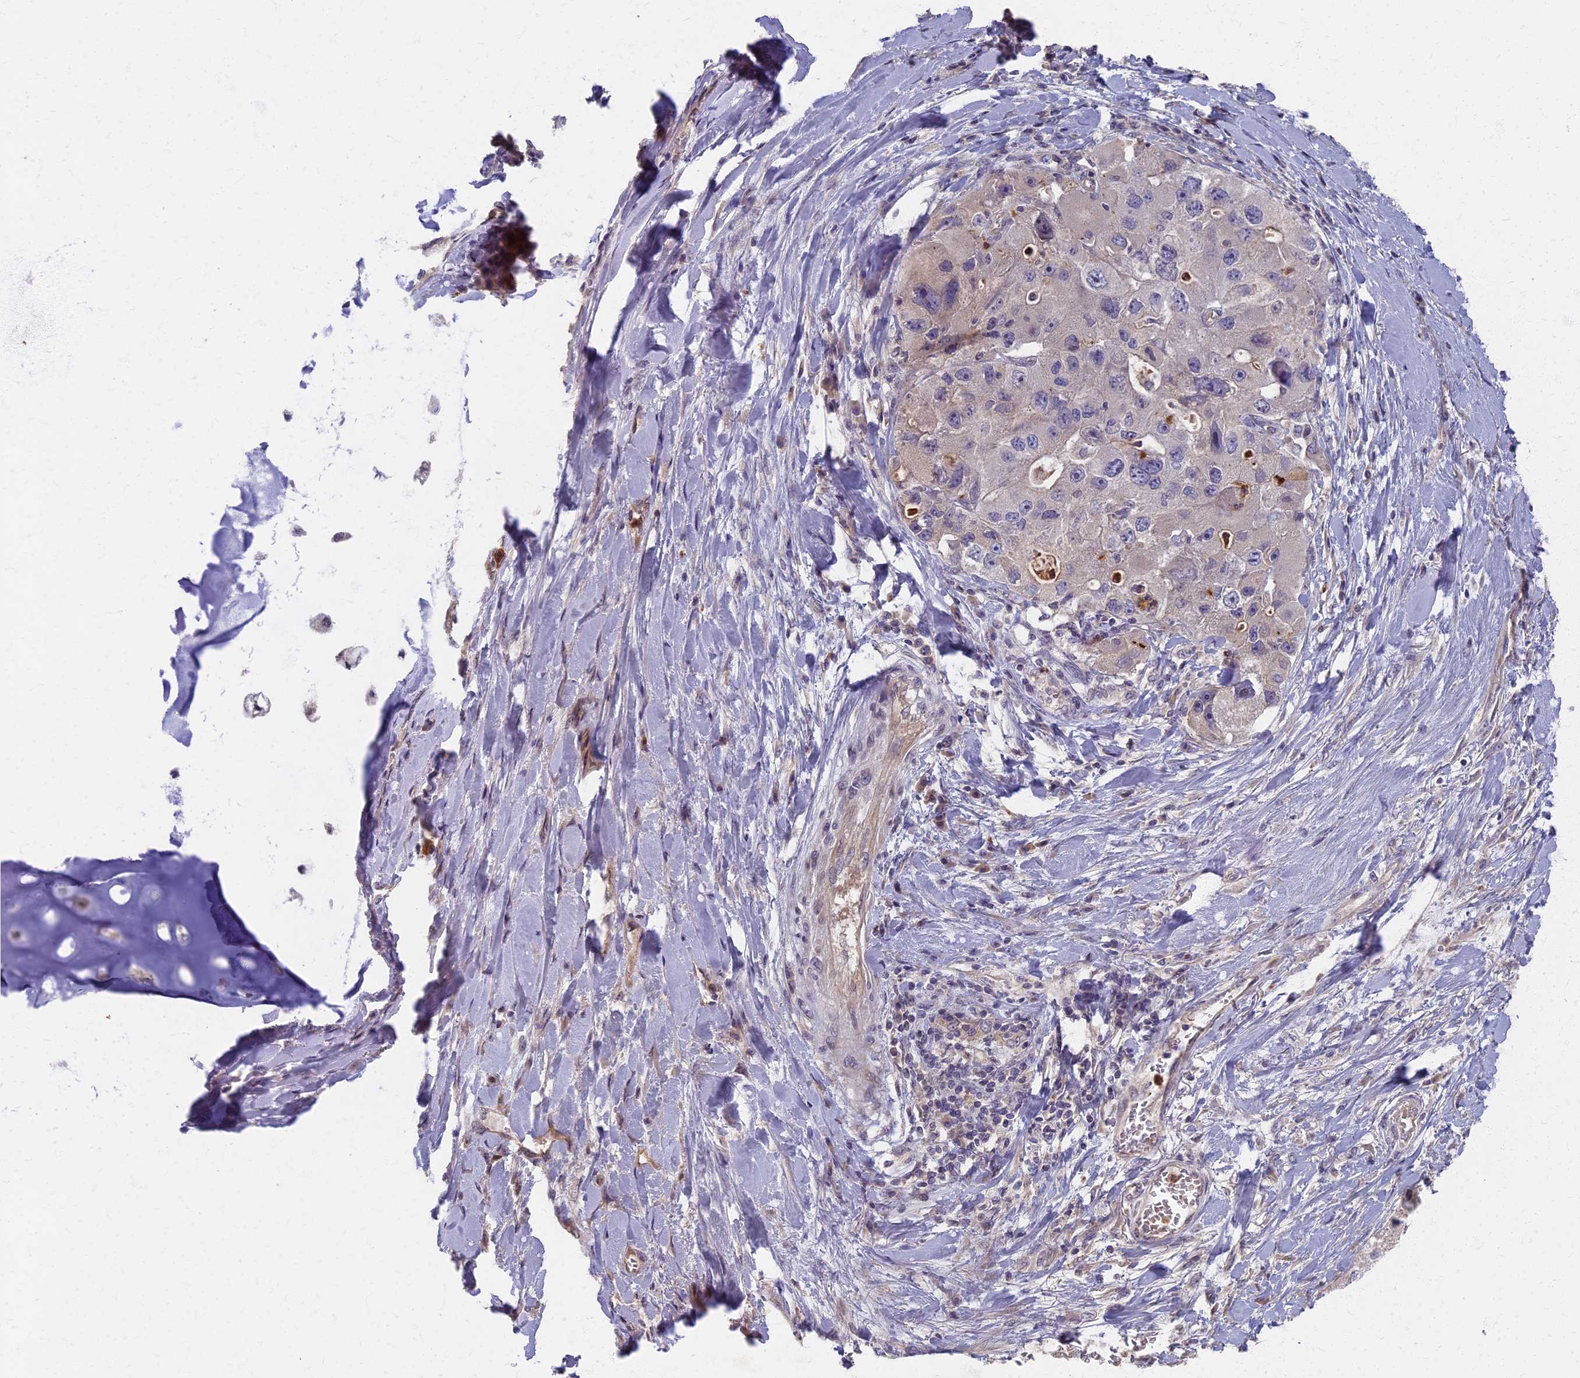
{"staining": {"intensity": "negative", "quantity": "none", "location": "none"}, "tissue": "lung cancer", "cell_type": "Tumor cells", "image_type": "cancer", "snomed": [{"axis": "morphology", "description": "Adenocarcinoma, NOS"}, {"axis": "topography", "description": "Lung"}], "caption": "High magnification brightfield microscopy of adenocarcinoma (lung) stained with DAB (brown) and counterstained with hematoxylin (blue): tumor cells show no significant positivity.", "gene": "AP4E1", "patient": {"sex": "female", "age": 54}}